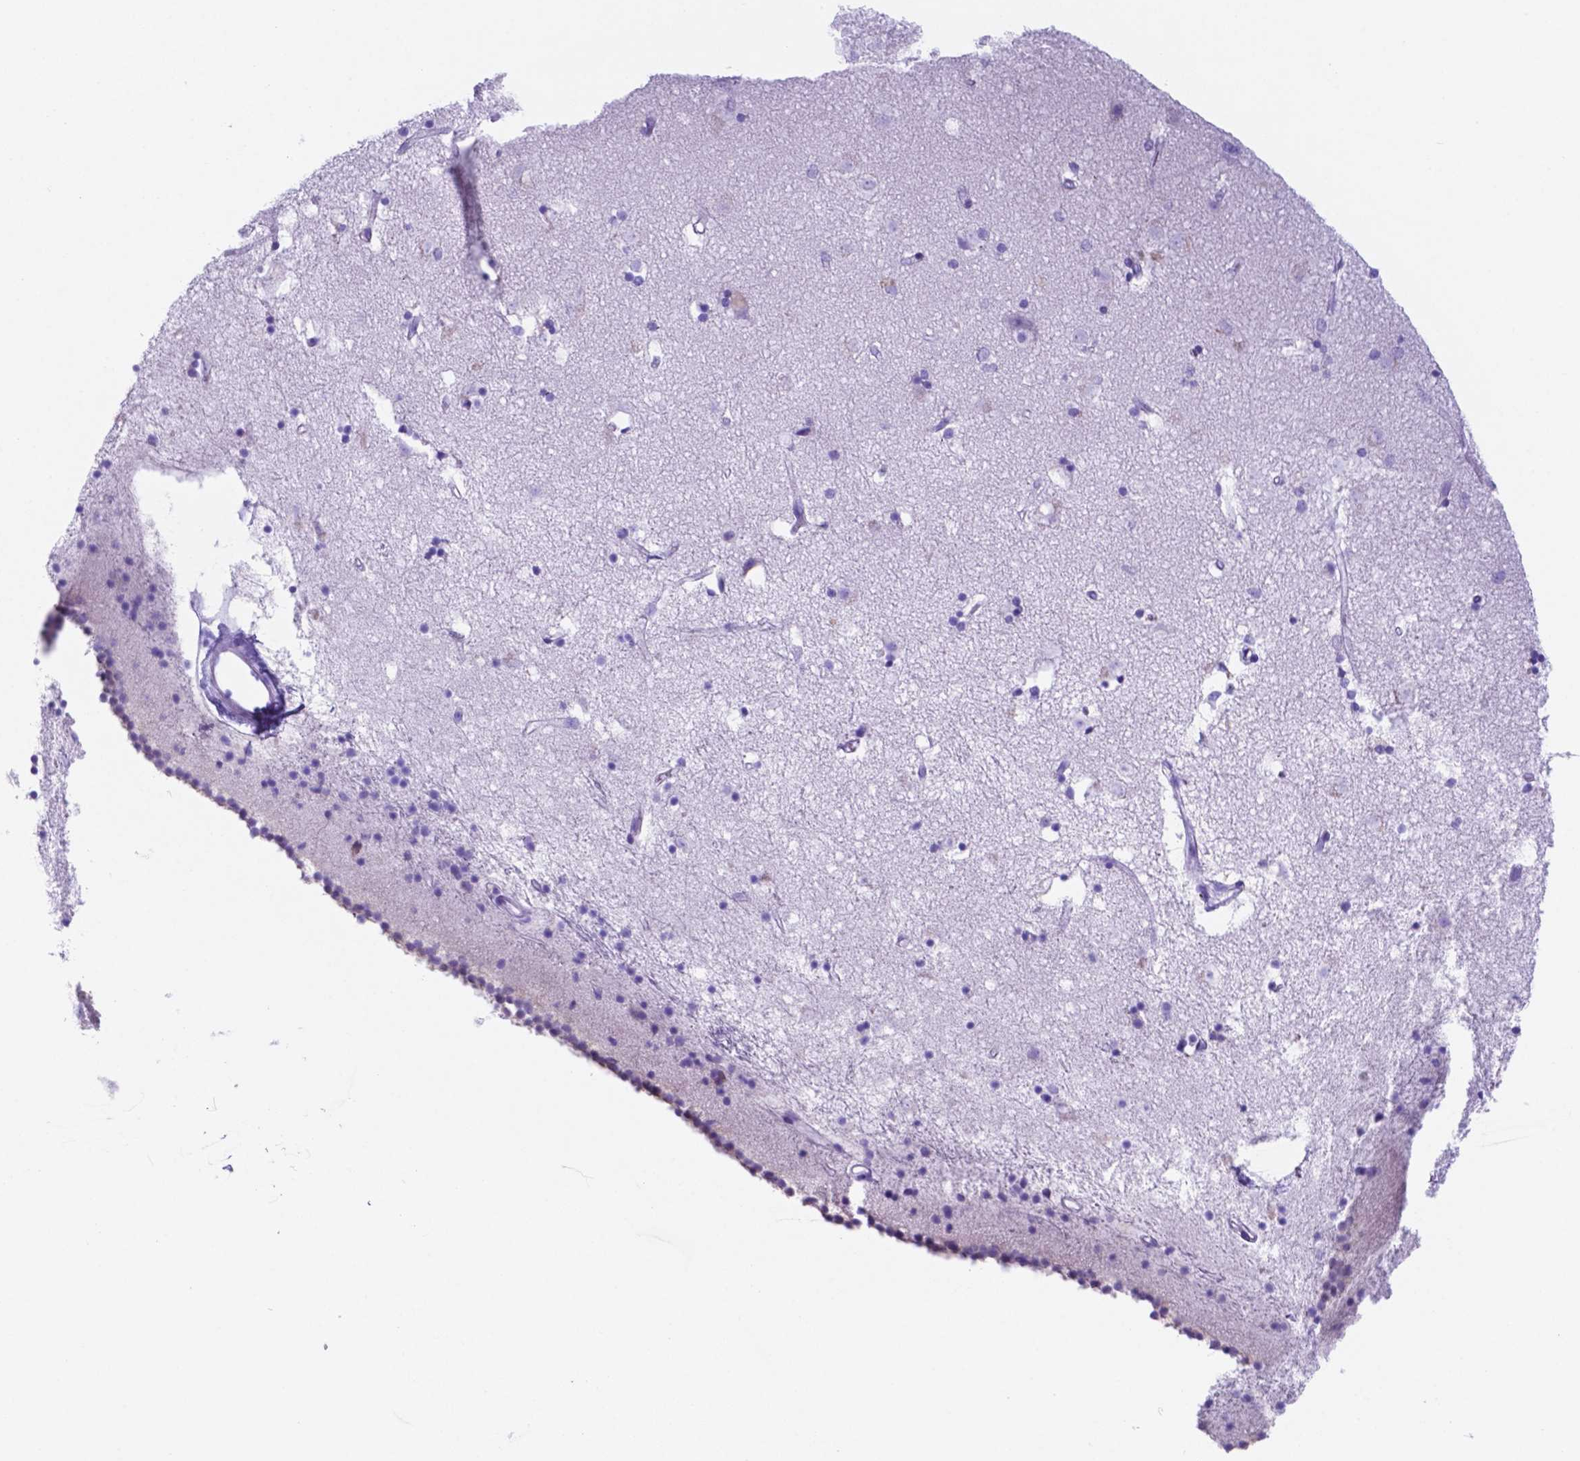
{"staining": {"intensity": "negative", "quantity": "none", "location": "none"}, "tissue": "caudate", "cell_type": "Glial cells", "image_type": "normal", "snomed": [{"axis": "morphology", "description": "Normal tissue, NOS"}, {"axis": "topography", "description": "Lateral ventricle wall"}], "caption": "An immunohistochemistry micrograph of normal caudate is shown. There is no staining in glial cells of caudate.", "gene": "DNAAF8", "patient": {"sex": "female", "age": 71}}